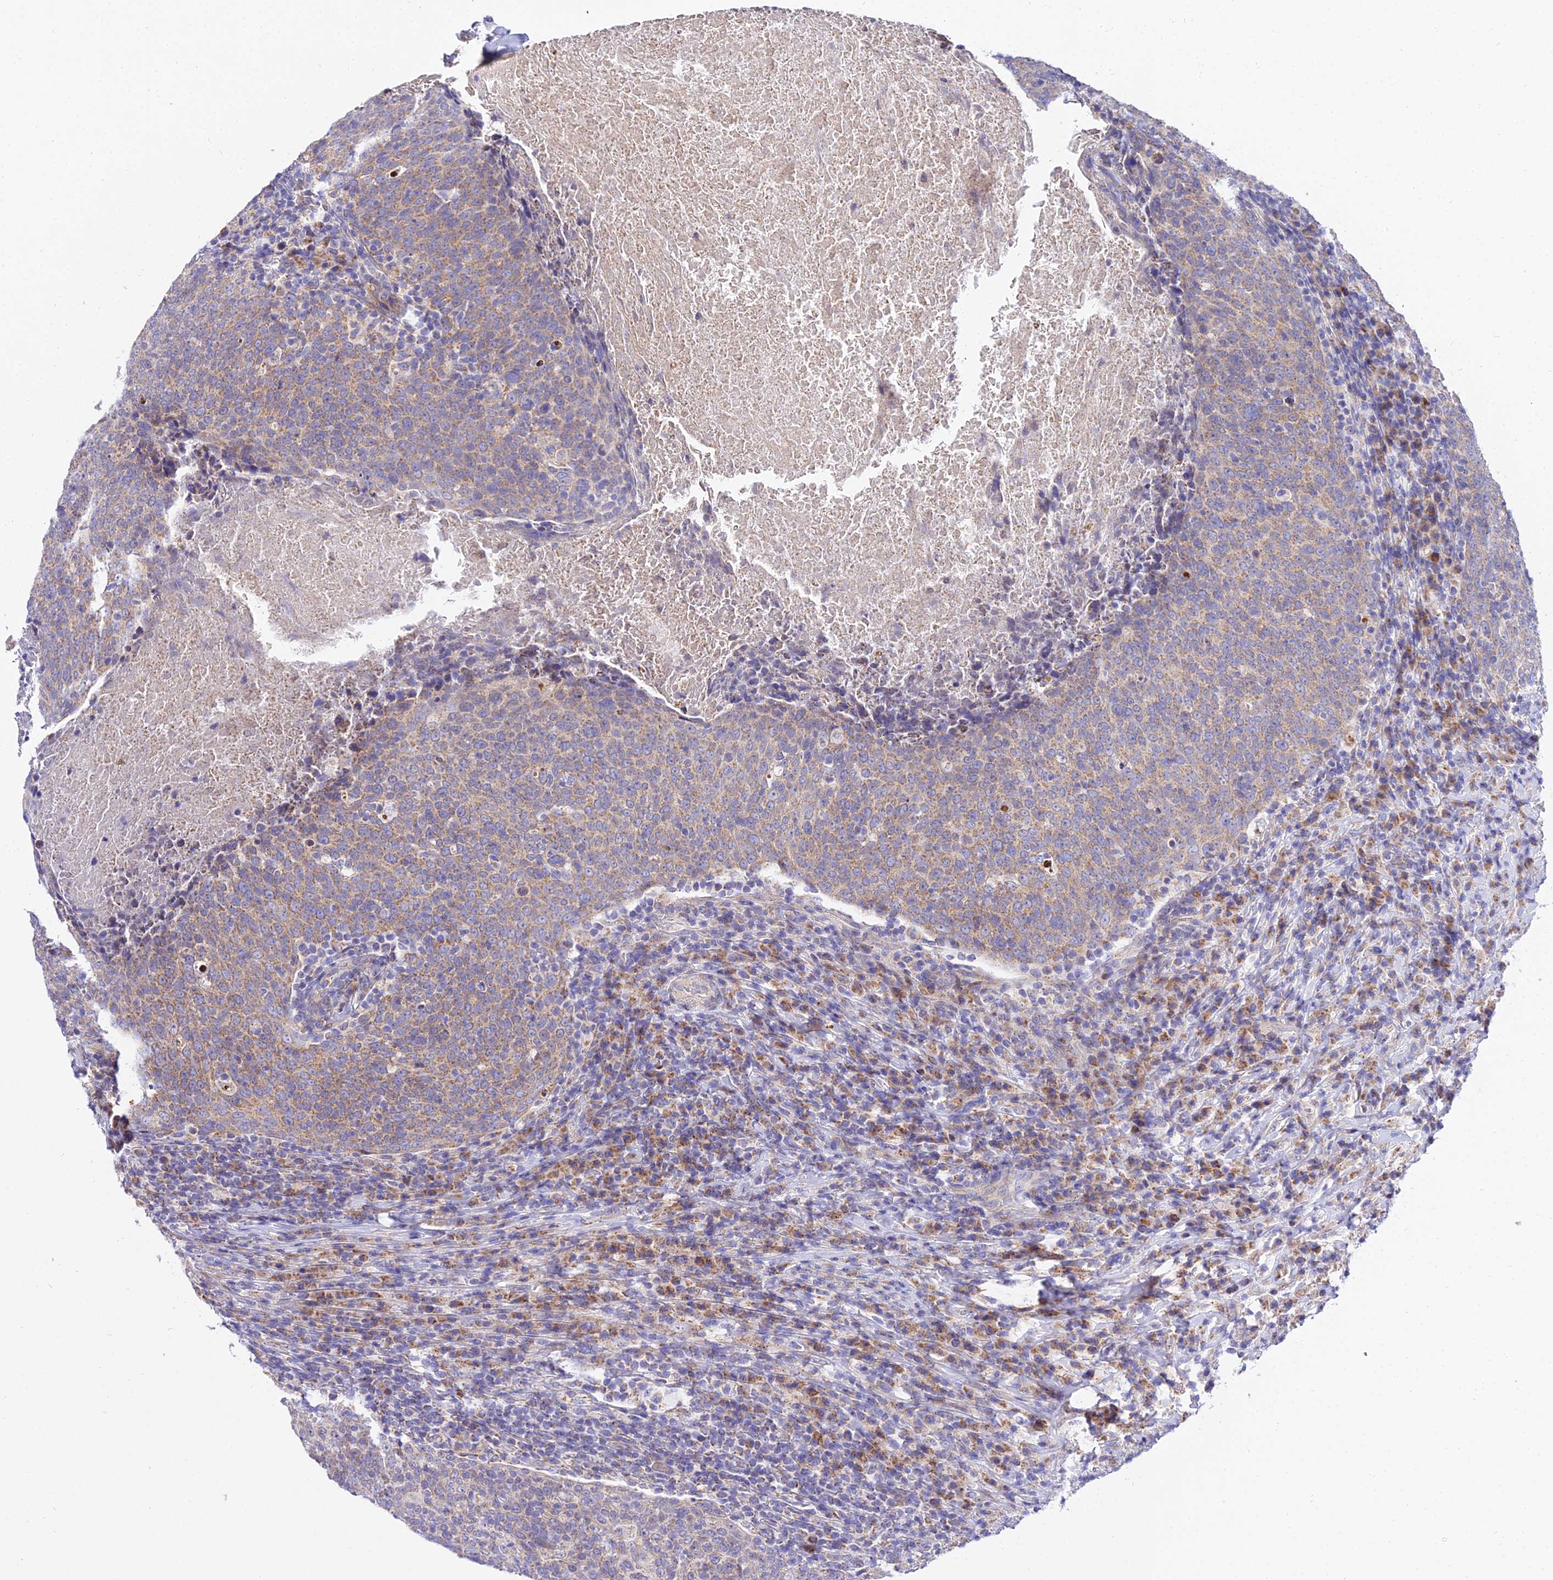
{"staining": {"intensity": "weak", "quantity": ">75%", "location": "cytoplasmic/membranous"}, "tissue": "head and neck cancer", "cell_type": "Tumor cells", "image_type": "cancer", "snomed": [{"axis": "morphology", "description": "Squamous cell carcinoma, NOS"}, {"axis": "morphology", "description": "Squamous cell carcinoma, metastatic, NOS"}, {"axis": "topography", "description": "Lymph node"}, {"axis": "topography", "description": "Head-Neck"}], "caption": "There is low levels of weak cytoplasmic/membranous staining in tumor cells of head and neck cancer (squamous cell carcinoma), as demonstrated by immunohistochemical staining (brown color).", "gene": "ATP5PB", "patient": {"sex": "male", "age": 62}}